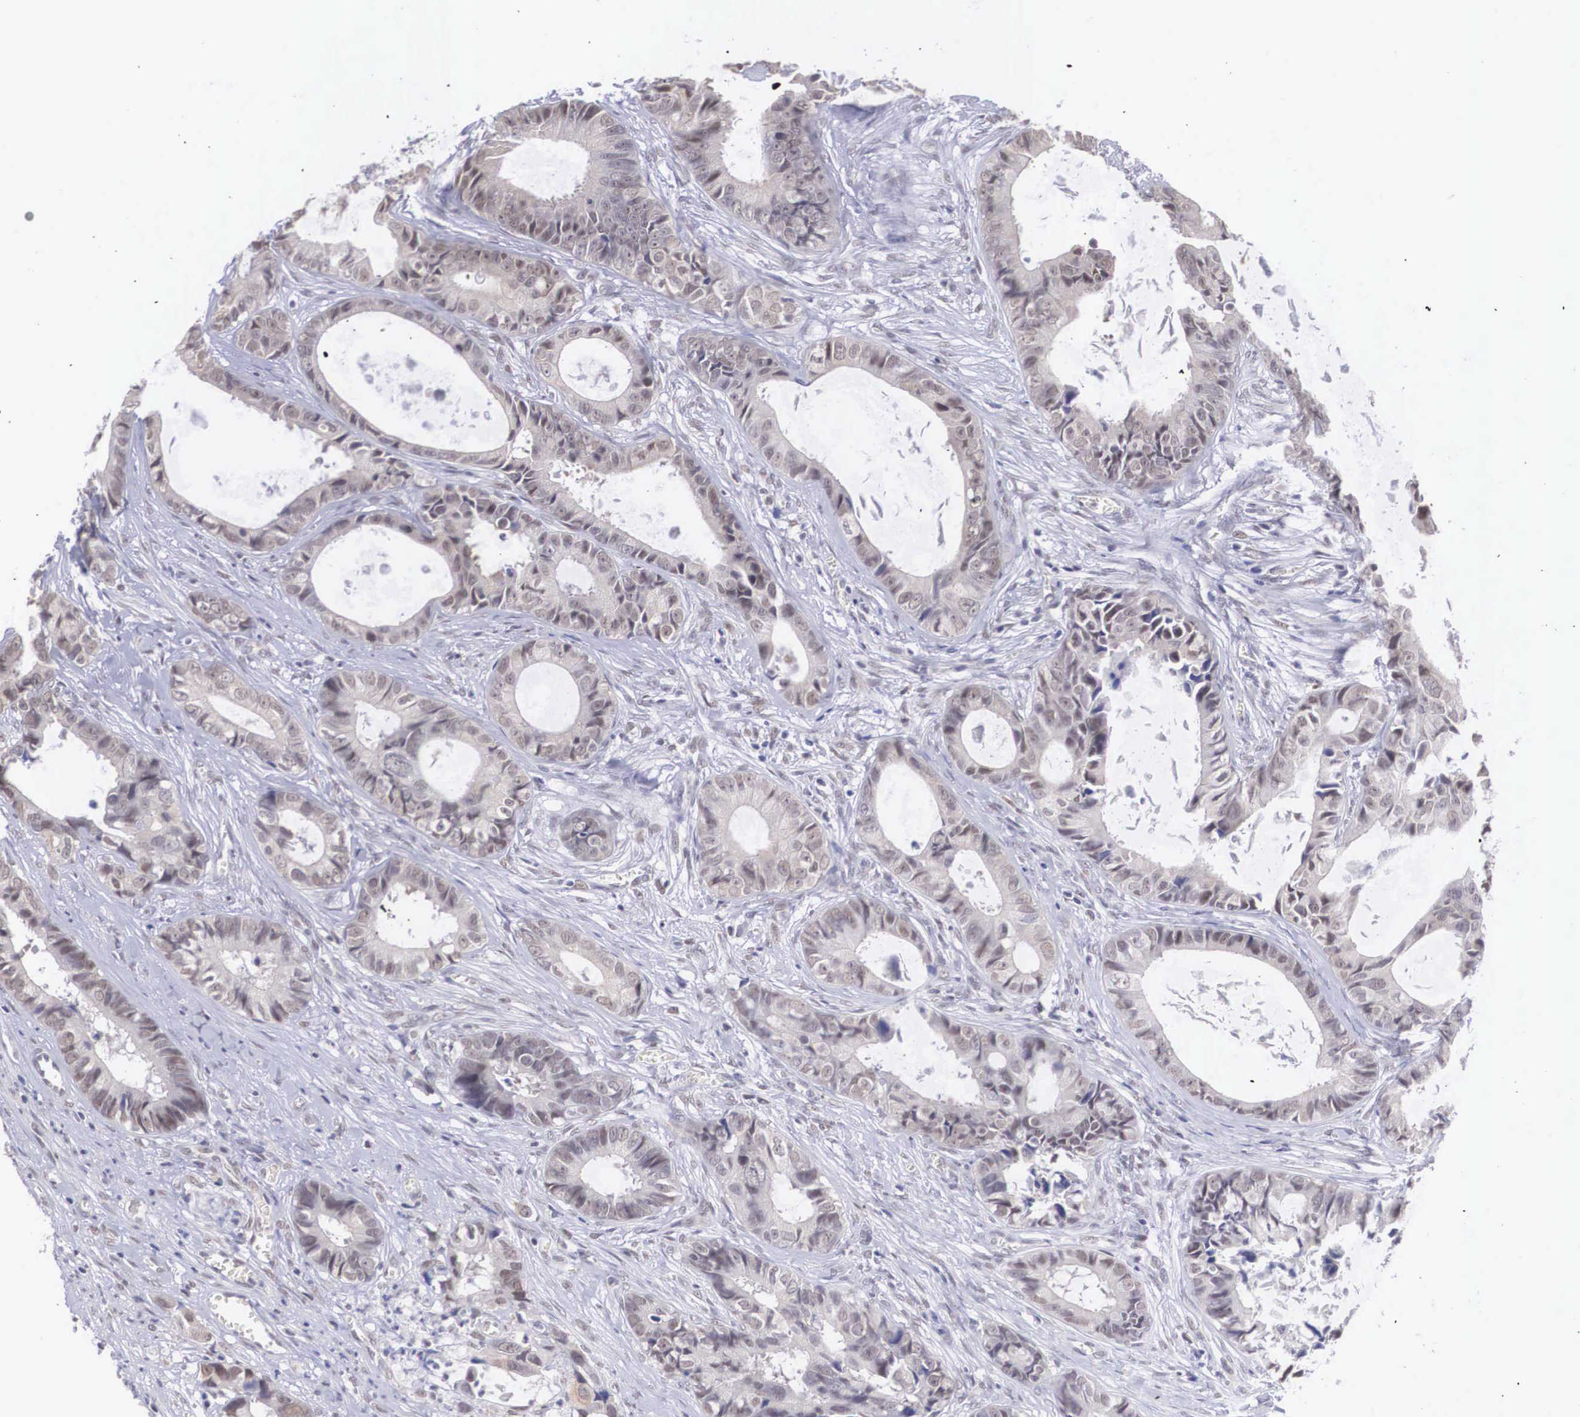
{"staining": {"intensity": "weak", "quantity": ">75%", "location": "cytoplasmic/membranous,nuclear"}, "tissue": "colorectal cancer", "cell_type": "Tumor cells", "image_type": "cancer", "snomed": [{"axis": "morphology", "description": "Adenocarcinoma, NOS"}, {"axis": "topography", "description": "Rectum"}], "caption": "The histopathology image displays a brown stain indicating the presence of a protein in the cytoplasmic/membranous and nuclear of tumor cells in colorectal adenocarcinoma. The staining was performed using DAB (3,3'-diaminobenzidine) to visualize the protein expression in brown, while the nuclei were stained in blue with hematoxylin (Magnification: 20x).", "gene": "NINL", "patient": {"sex": "female", "age": 98}}